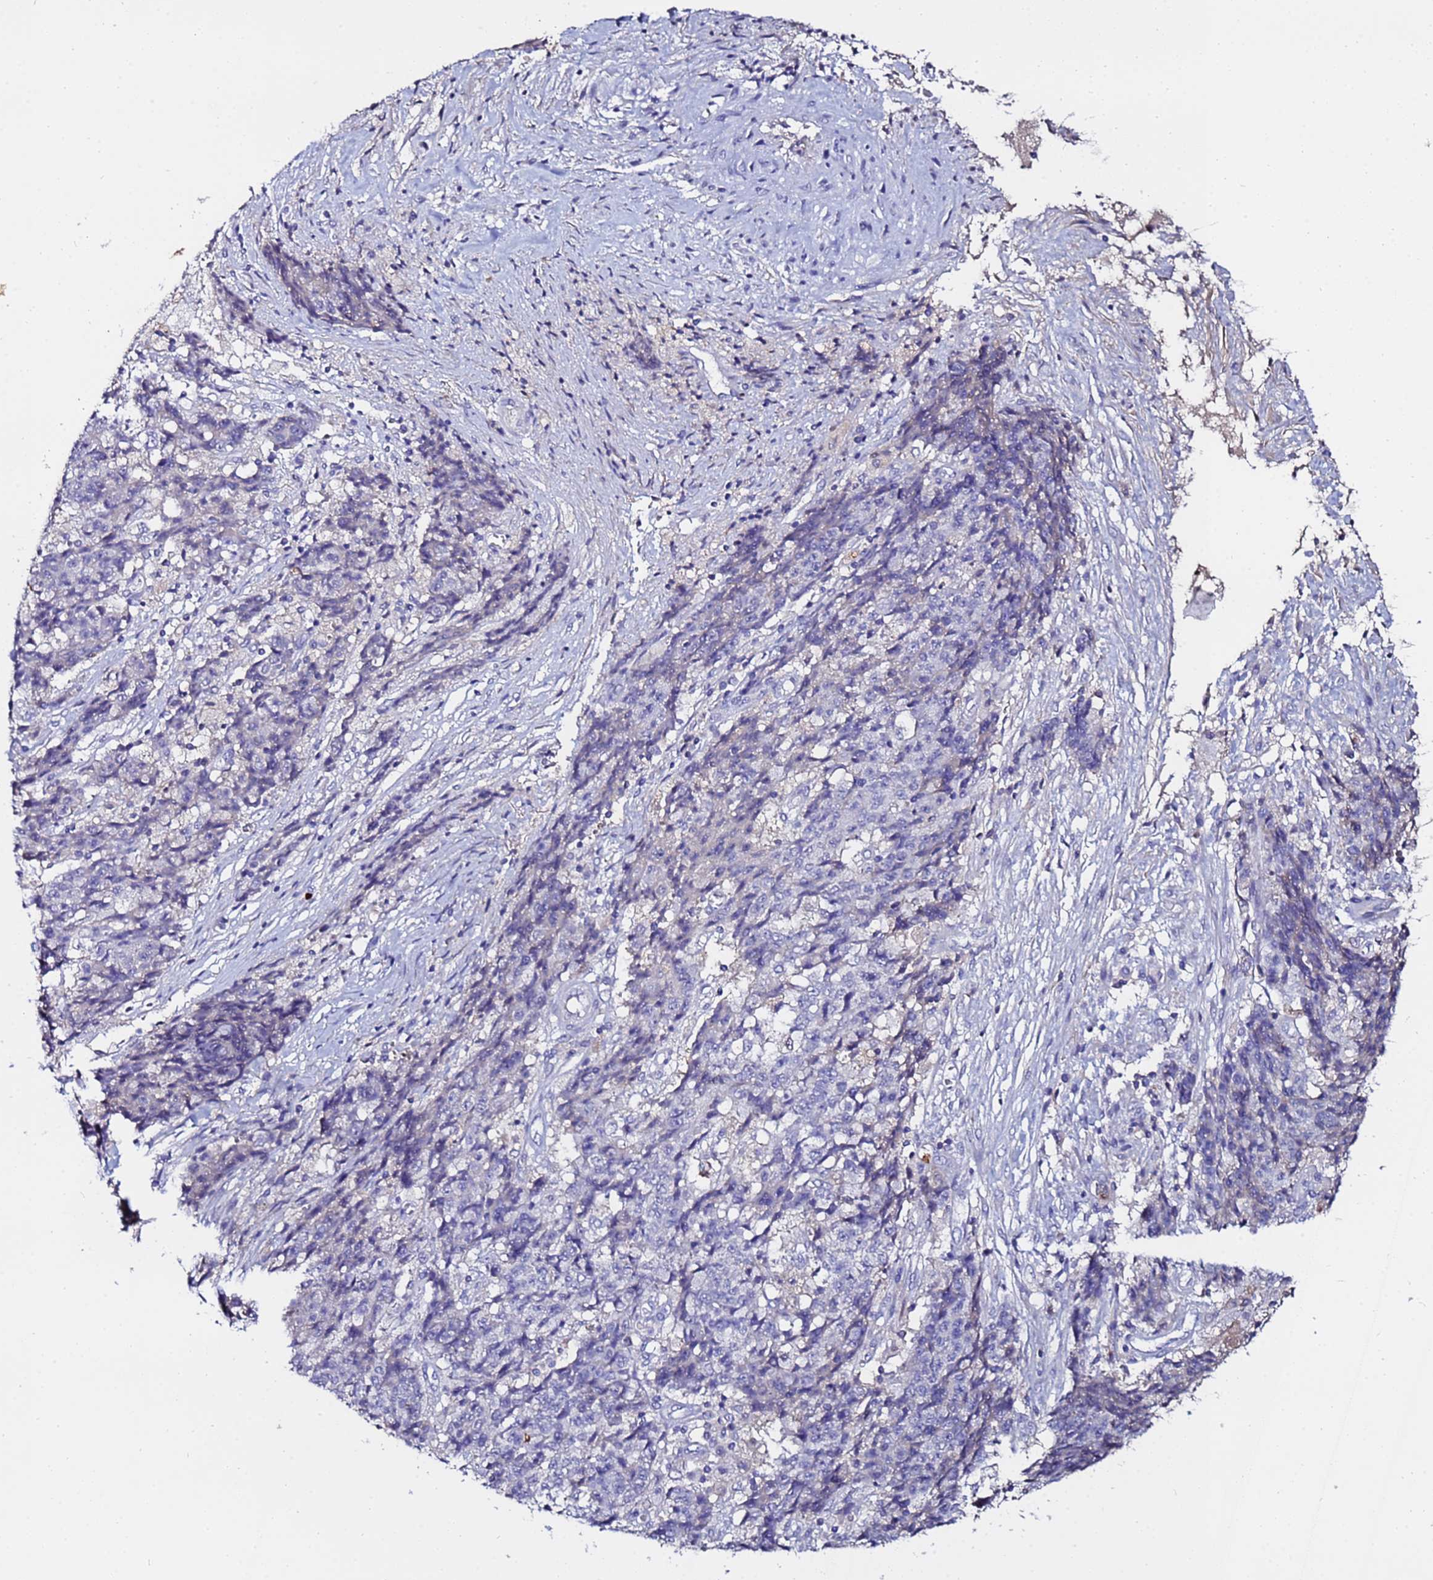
{"staining": {"intensity": "negative", "quantity": "none", "location": "none"}, "tissue": "ovarian cancer", "cell_type": "Tumor cells", "image_type": "cancer", "snomed": [{"axis": "morphology", "description": "Carcinoma, endometroid"}, {"axis": "topography", "description": "Ovary"}], "caption": "A high-resolution image shows IHC staining of ovarian cancer, which reveals no significant expression in tumor cells. Nuclei are stained in blue.", "gene": "TUBAL3", "patient": {"sex": "female", "age": 42}}